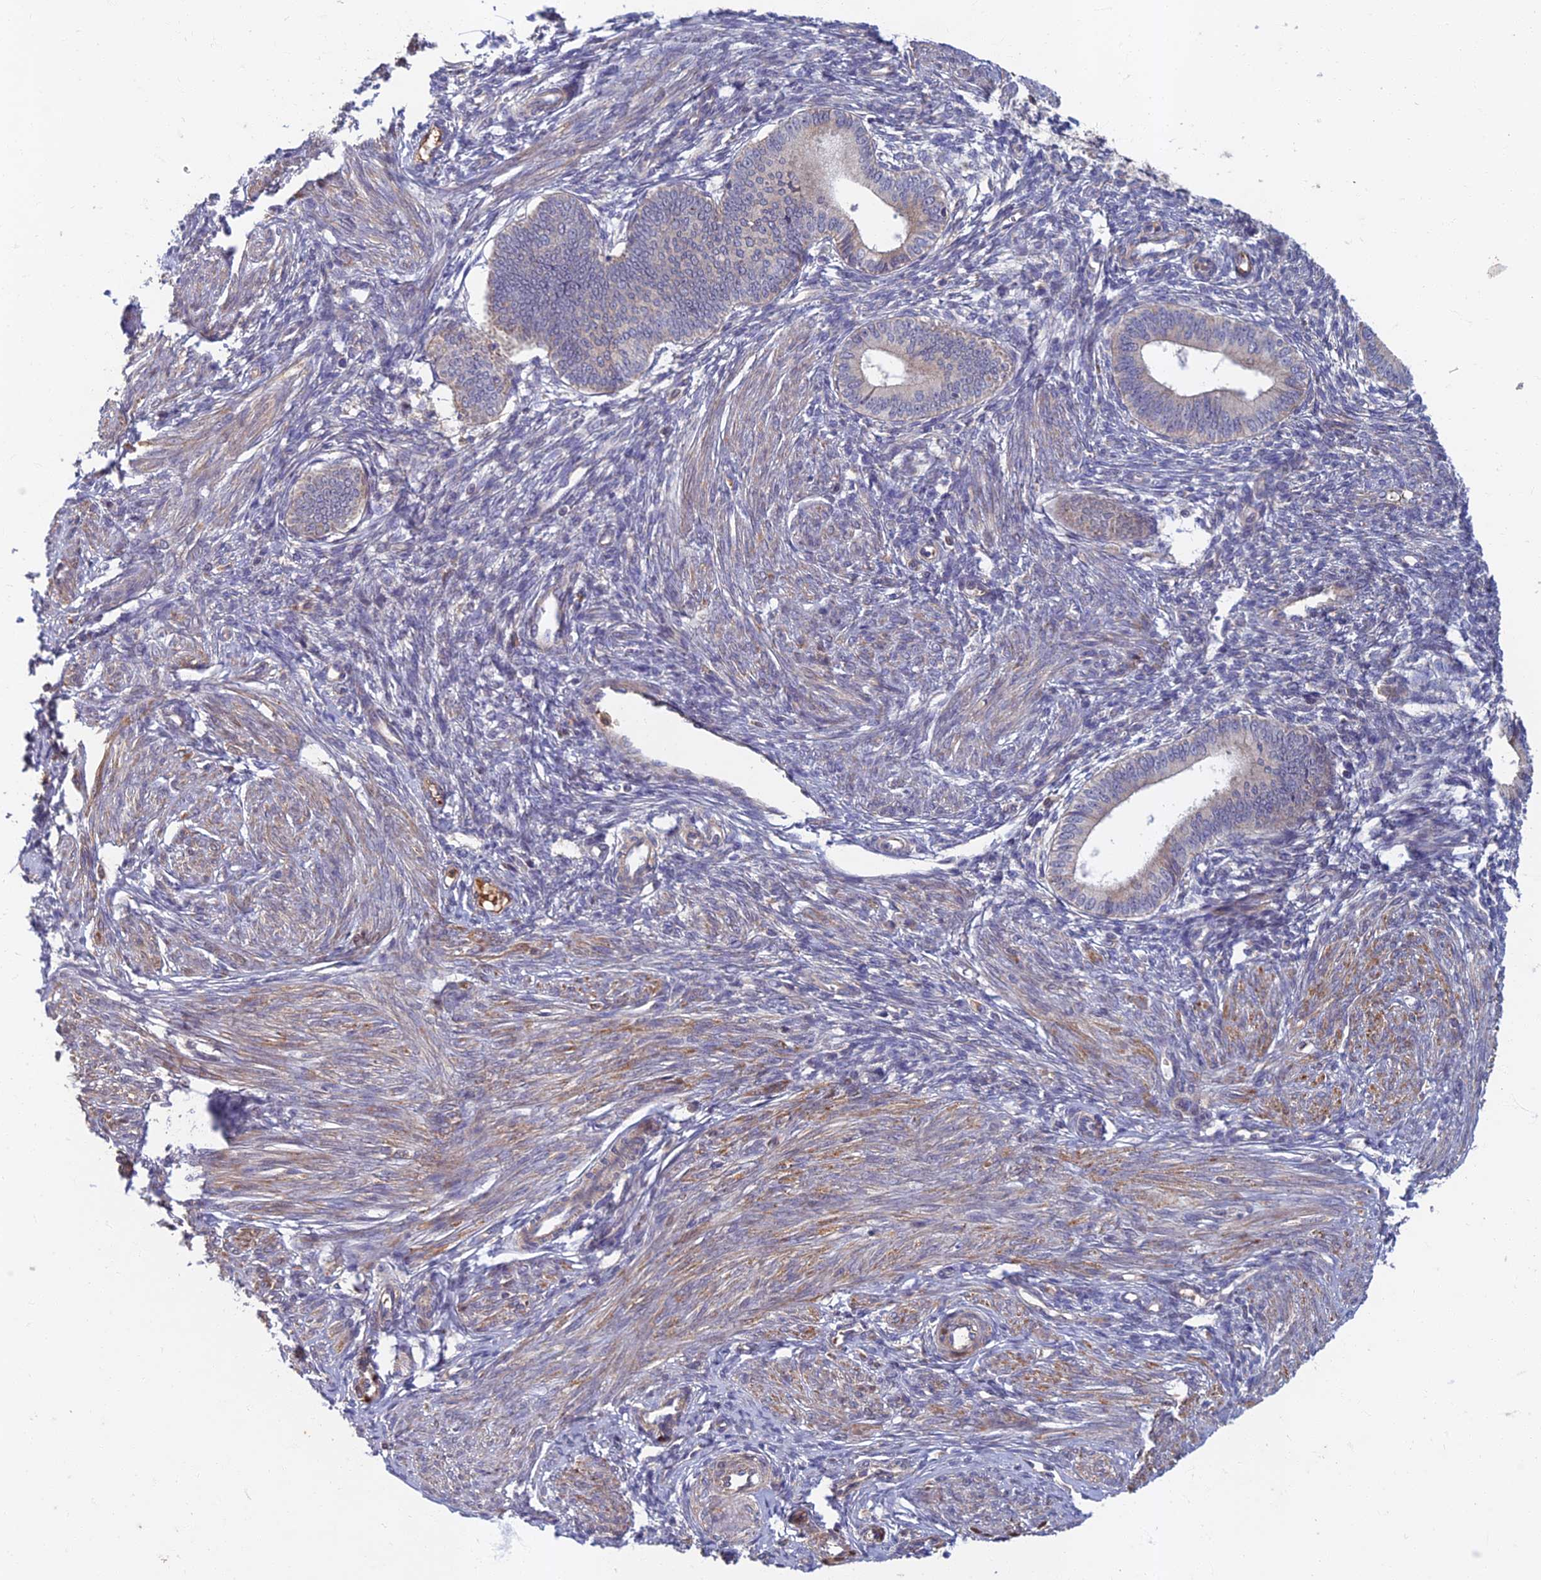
{"staining": {"intensity": "negative", "quantity": "none", "location": "none"}, "tissue": "endometrium", "cell_type": "Cells in endometrial stroma", "image_type": "normal", "snomed": [{"axis": "morphology", "description": "Normal tissue, NOS"}, {"axis": "topography", "description": "Endometrium"}], "caption": "Endometrium stained for a protein using immunohistochemistry reveals no staining cells in endometrial stroma.", "gene": "SOGA1", "patient": {"sex": "female", "age": 46}}